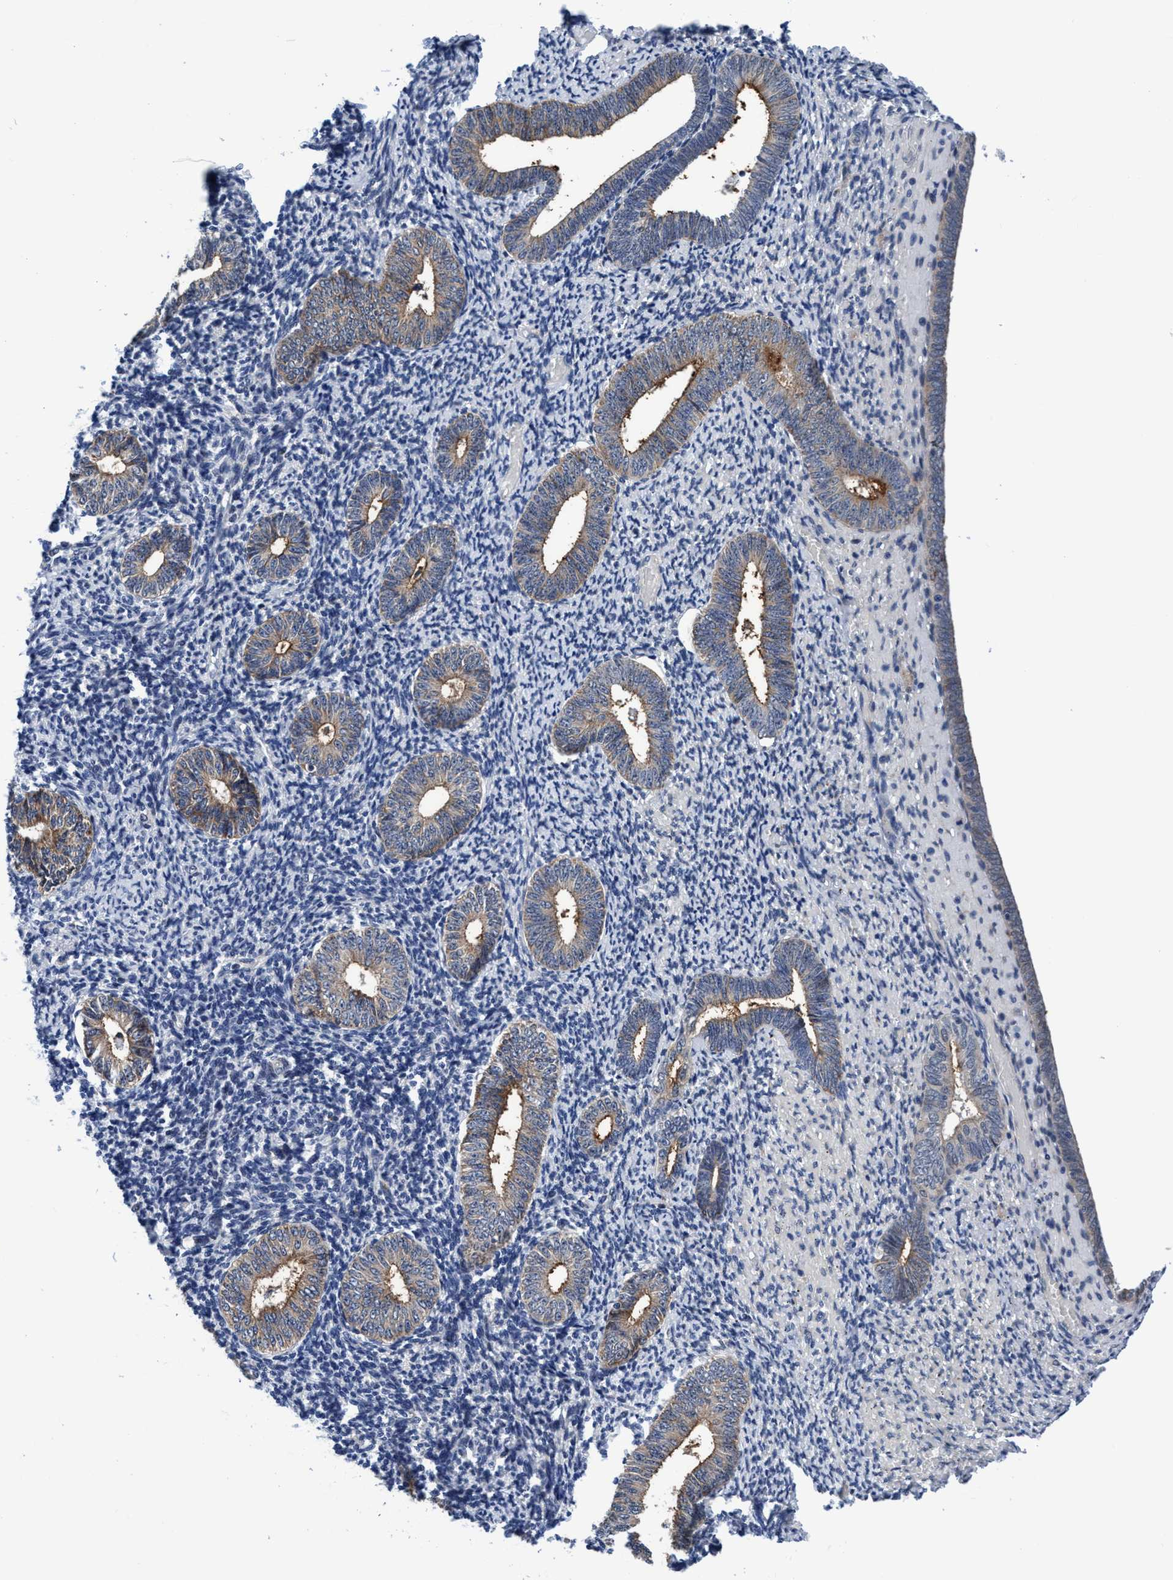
{"staining": {"intensity": "negative", "quantity": "none", "location": "none"}, "tissue": "endometrium", "cell_type": "Cells in endometrial stroma", "image_type": "normal", "snomed": [{"axis": "morphology", "description": "Normal tissue, NOS"}, {"axis": "topography", "description": "Endometrium"}], "caption": "Immunohistochemistry image of unremarkable endometrium: human endometrium stained with DAB (3,3'-diaminobenzidine) demonstrates no significant protein positivity in cells in endometrial stroma. (Stains: DAB immunohistochemistry with hematoxylin counter stain, Microscopy: brightfield microscopy at high magnification).", "gene": "AGAP2", "patient": {"sex": "female", "age": 66}}